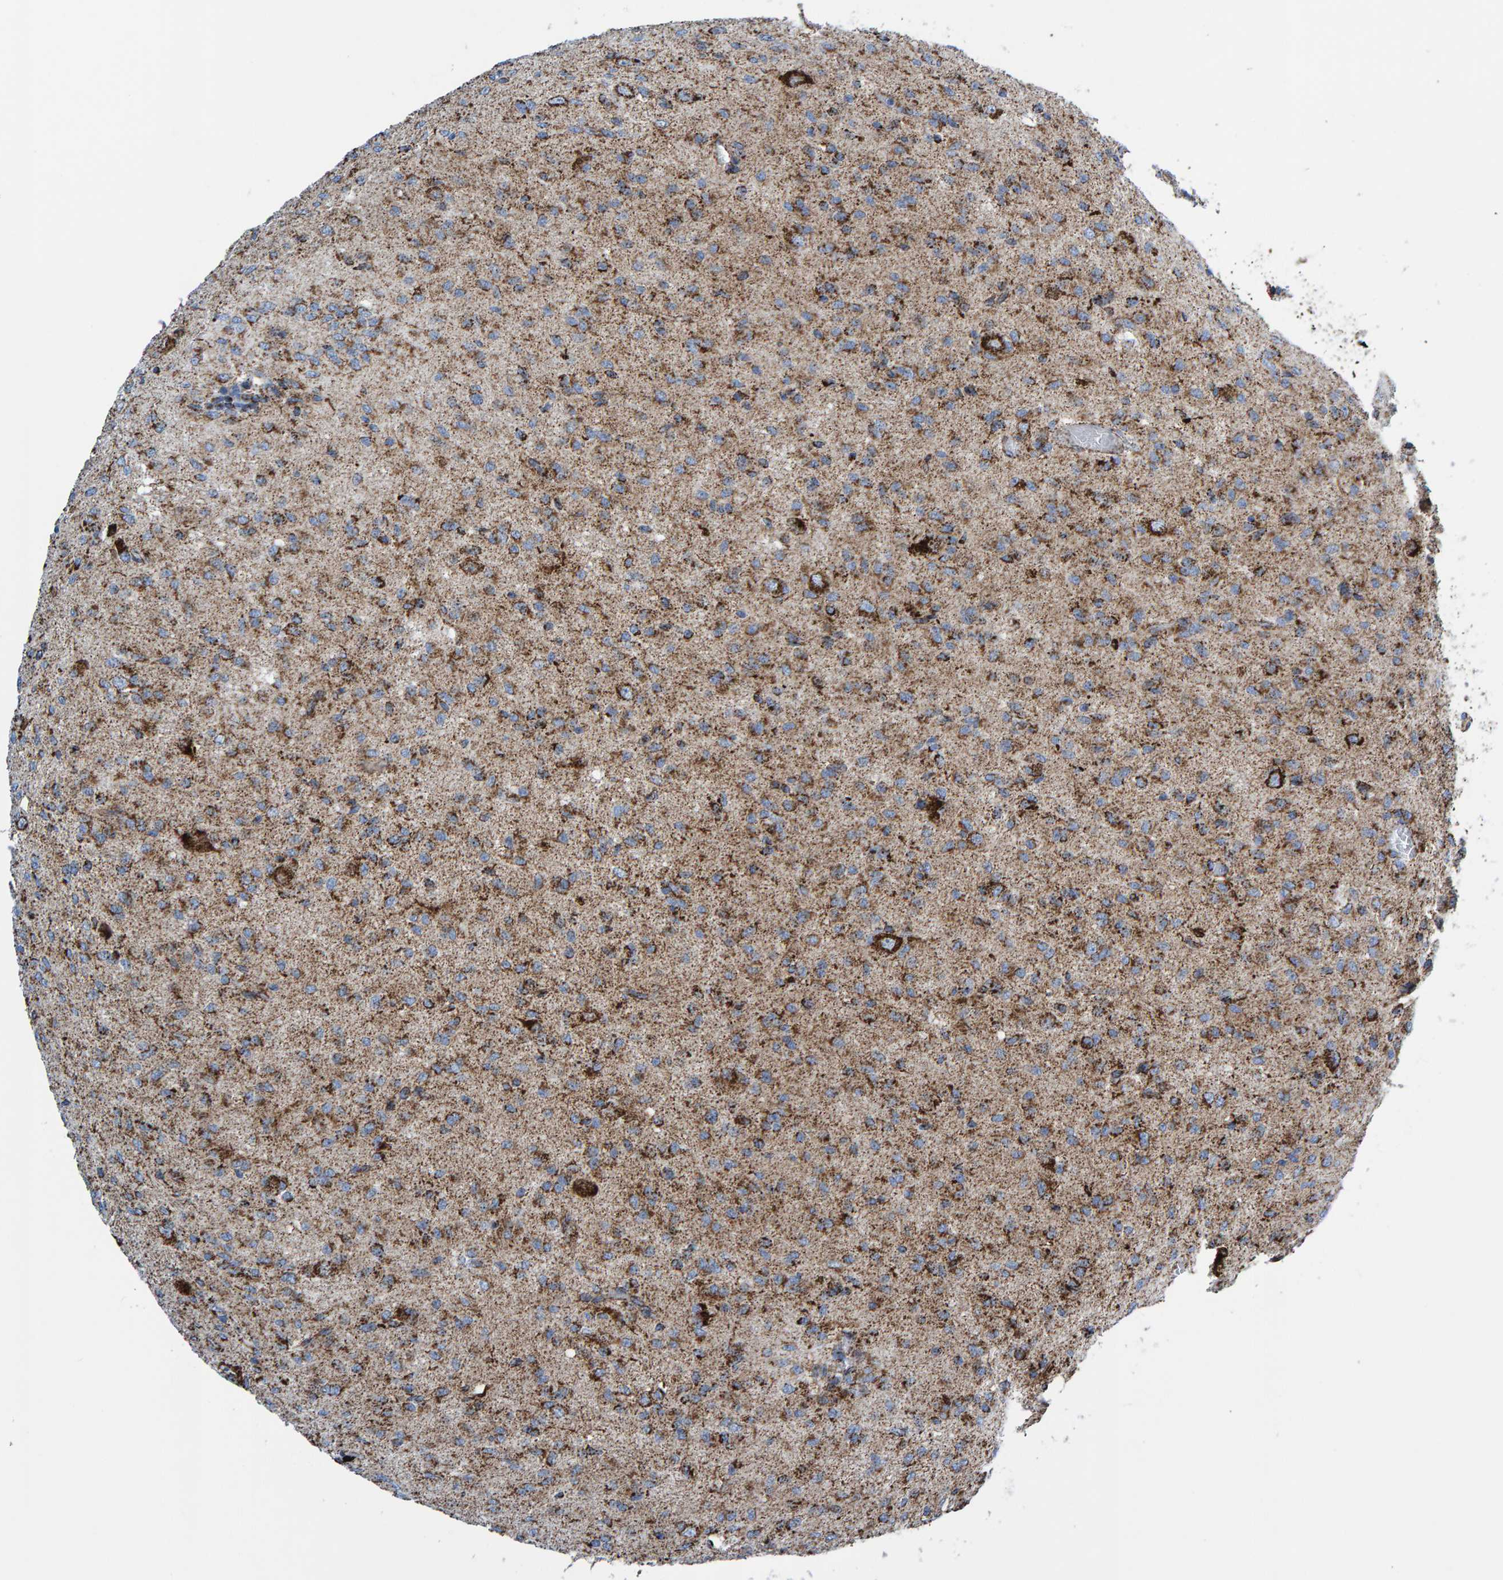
{"staining": {"intensity": "strong", "quantity": "25%-75%", "location": "cytoplasmic/membranous"}, "tissue": "glioma", "cell_type": "Tumor cells", "image_type": "cancer", "snomed": [{"axis": "morphology", "description": "Glioma, malignant, High grade"}, {"axis": "topography", "description": "Brain"}], "caption": "IHC histopathology image of neoplastic tissue: glioma stained using immunohistochemistry (IHC) displays high levels of strong protein expression localized specifically in the cytoplasmic/membranous of tumor cells, appearing as a cytoplasmic/membranous brown color.", "gene": "ENSG00000262660", "patient": {"sex": "female", "age": 59}}